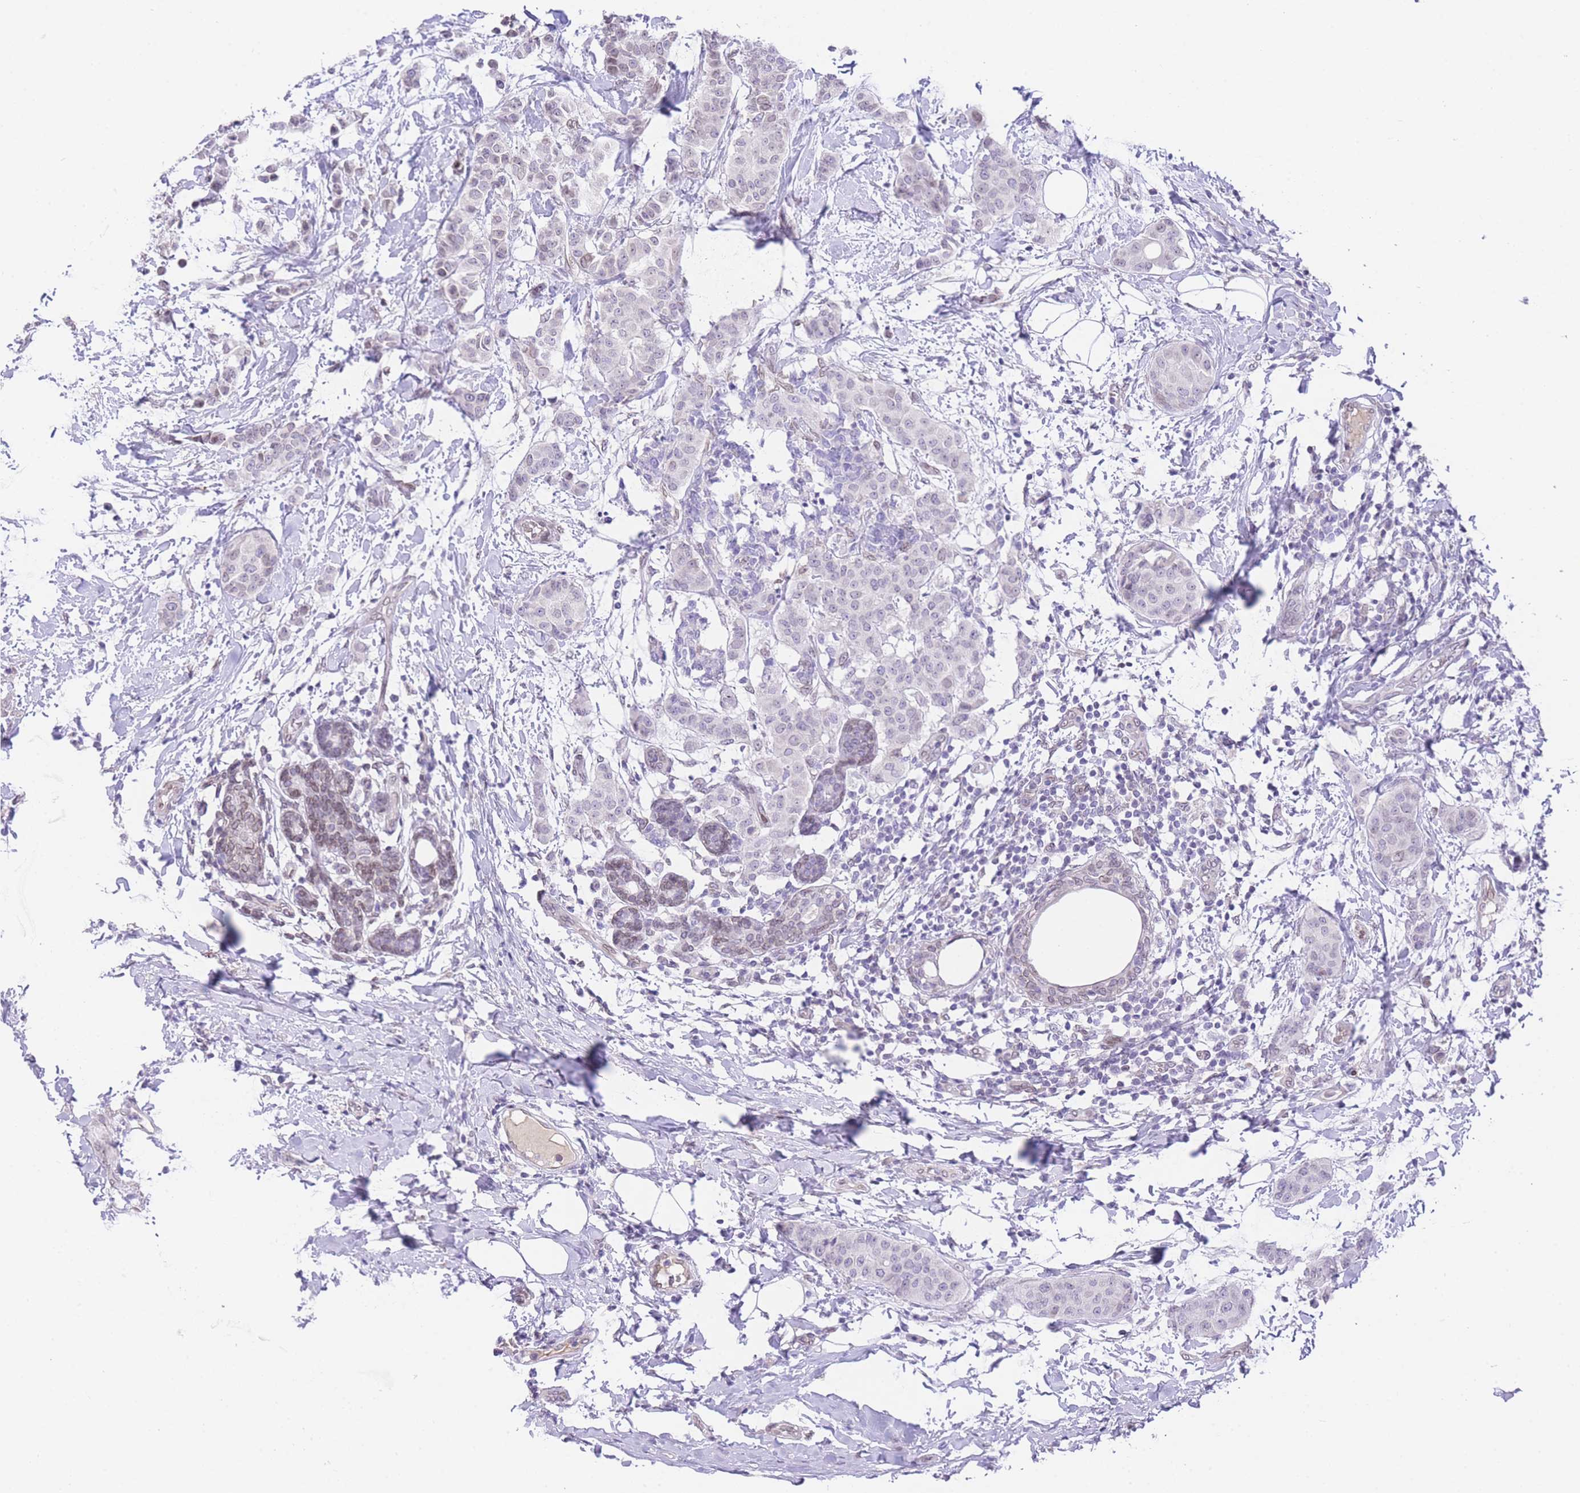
{"staining": {"intensity": "weak", "quantity": "<25%", "location": "nuclear"}, "tissue": "breast cancer", "cell_type": "Tumor cells", "image_type": "cancer", "snomed": [{"axis": "morphology", "description": "Duct carcinoma"}, {"axis": "topography", "description": "Breast"}], "caption": "IHC histopathology image of neoplastic tissue: human breast infiltrating ductal carcinoma stained with DAB (3,3'-diaminobenzidine) reveals no significant protein expression in tumor cells.", "gene": "OR10AD1", "patient": {"sex": "female", "age": 40}}